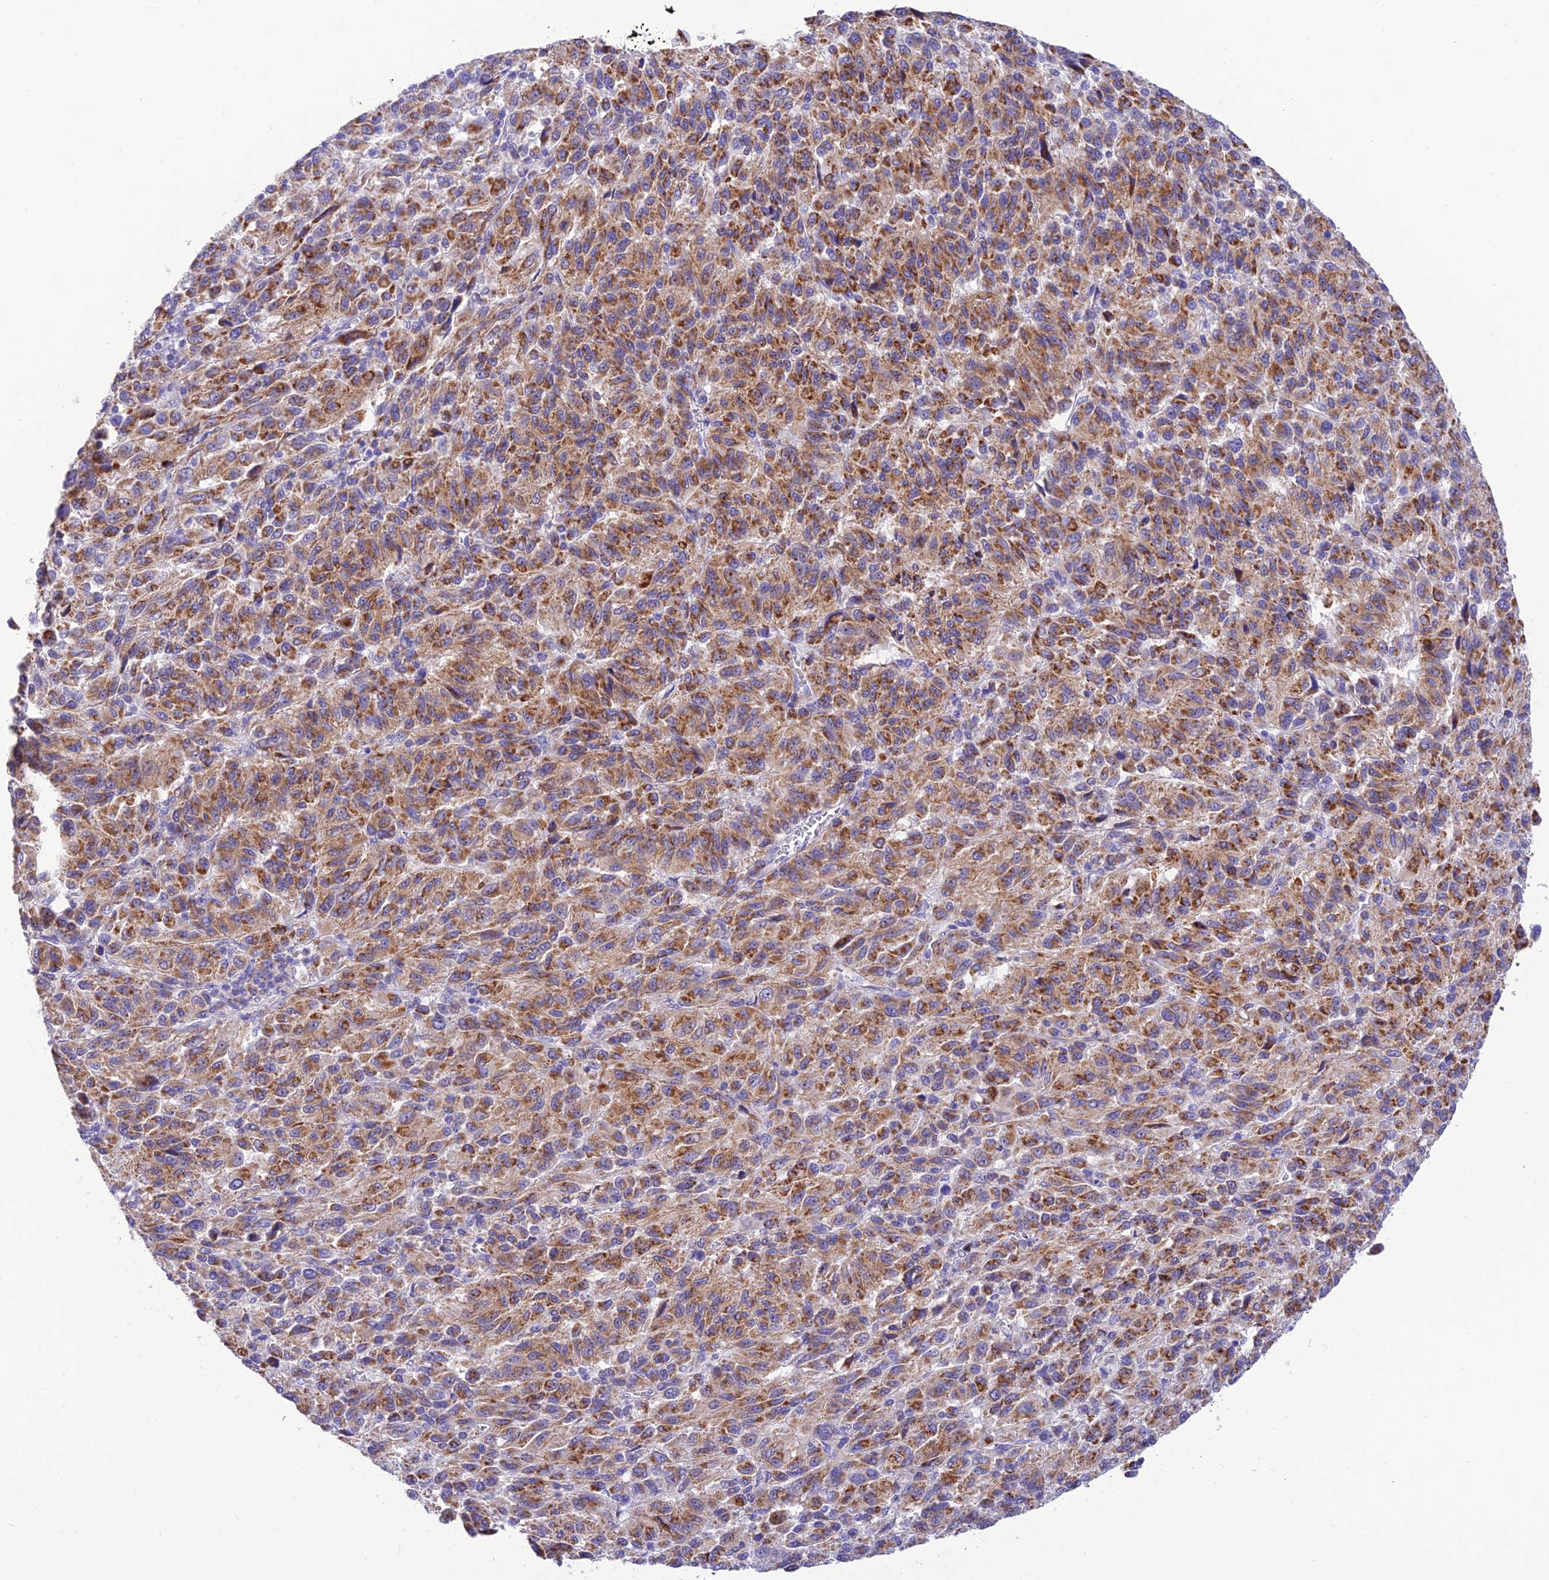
{"staining": {"intensity": "moderate", "quantity": ">75%", "location": "cytoplasmic/membranous"}, "tissue": "melanoma", "cell_type": "Tumor cells", "image_type": "cancer", "snomed": [{"axis": "morphology", "description": "Malignant melanoma, Metastatic site"}, {"axis": "topography", "description": "Lung"}], "caption": "Immunohistochemical staining of malignant melanoma (metastatic site) shows medium levels of moderate cytoplasmic/membranous positivity in approximately >75% of tumor cells.", "gene": "FAM186B", "patient": {"sex": "male", "age": 64}}